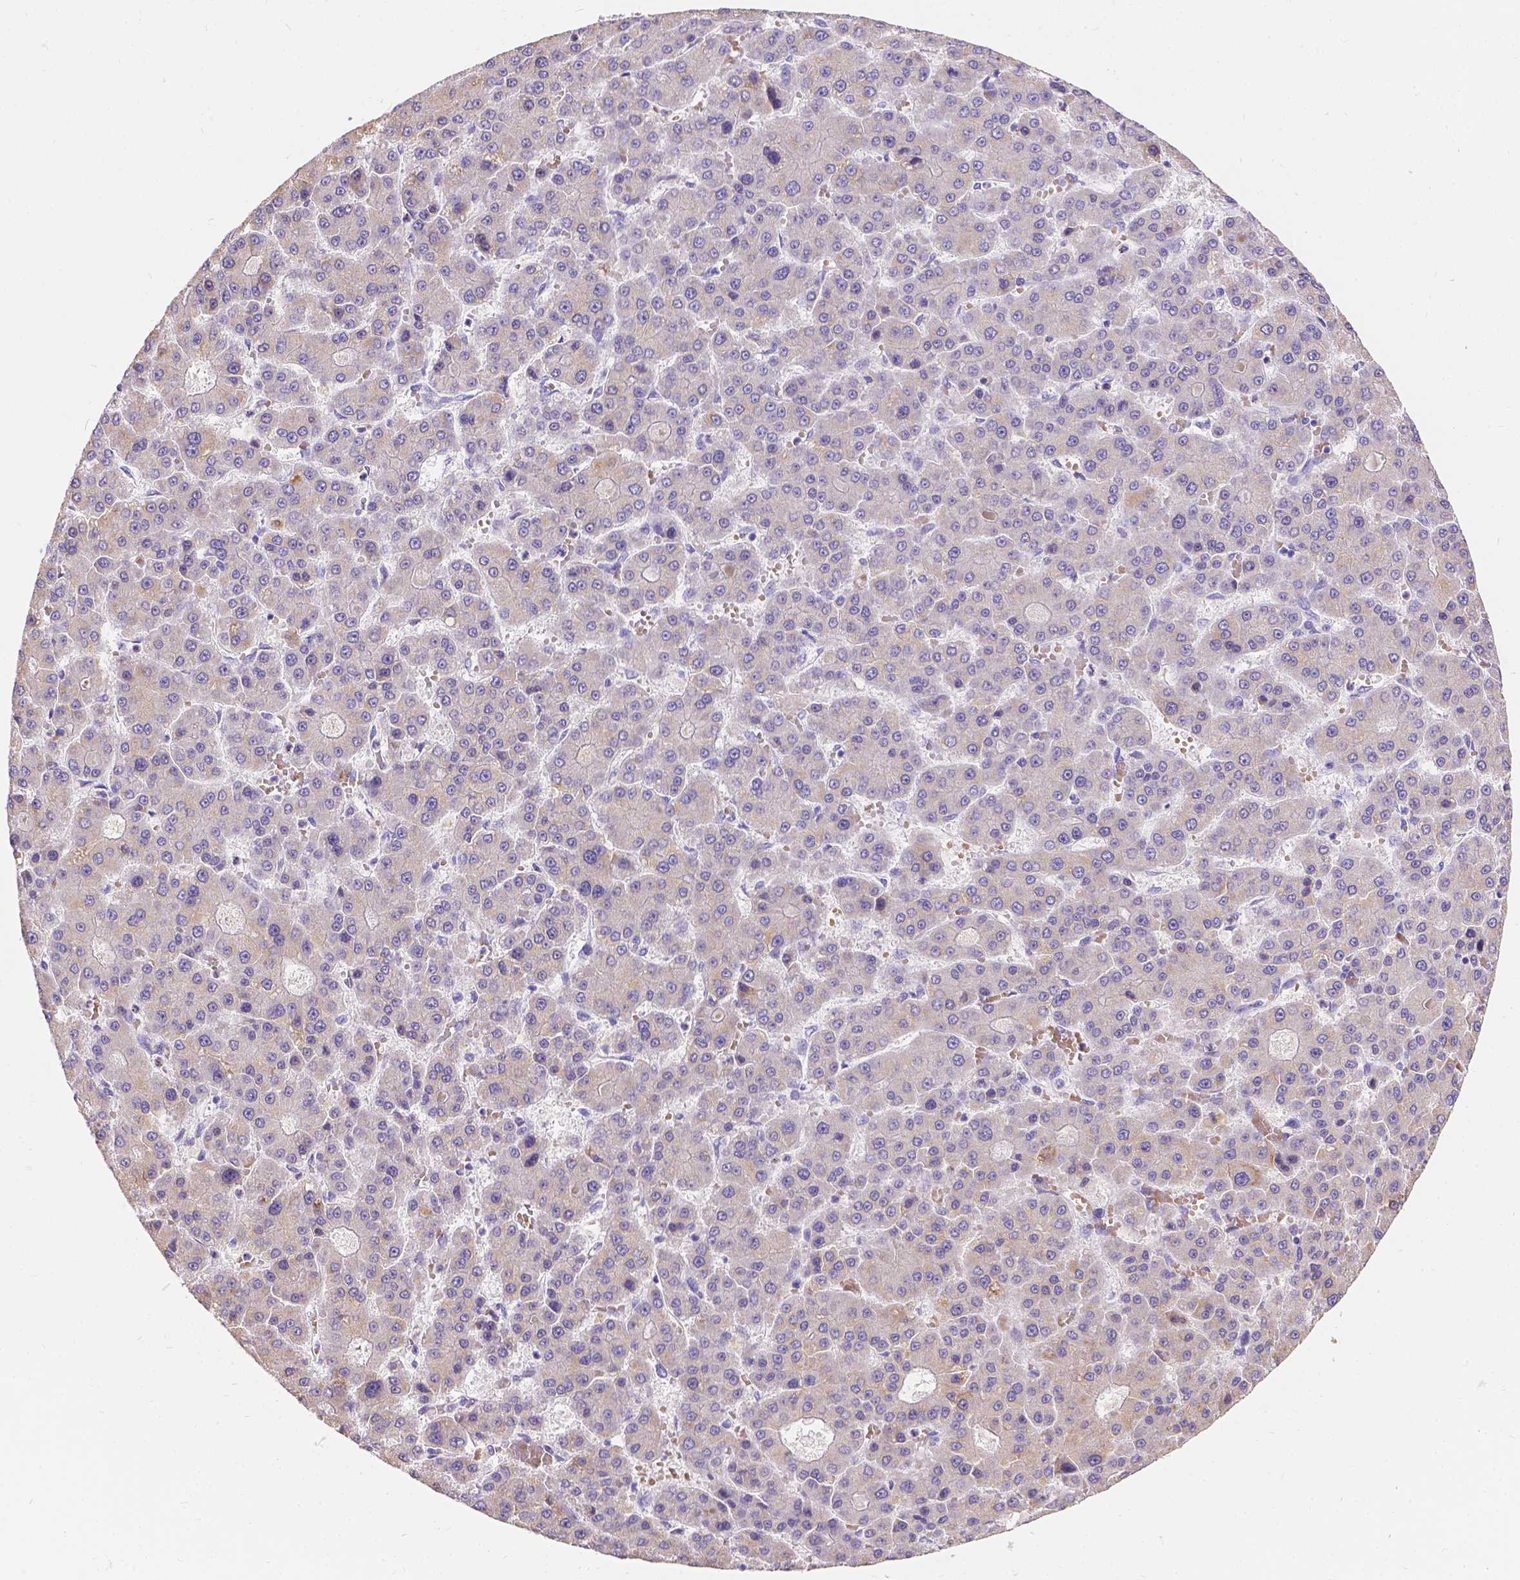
{"staining": {"intensity": "negative", "quantity": "none", "location": "none"}, "tissue": "liver cancer", "cell_type": "Tumor cells", "image_type": "cancer", "snomed": [{"axis": "morphology", "description": "Carcinoma, Hepatocellular, NOS"}, {"axis": "topography", "description": "Liver"}], "caption": "Immunohistochemistry image of liver hepatocellular carcinoma stained for a protein (brown), which exhibits no positivity in tumor cells.", "gene": "GNRHR", "patient": {"sex": "male", "age": 70}}